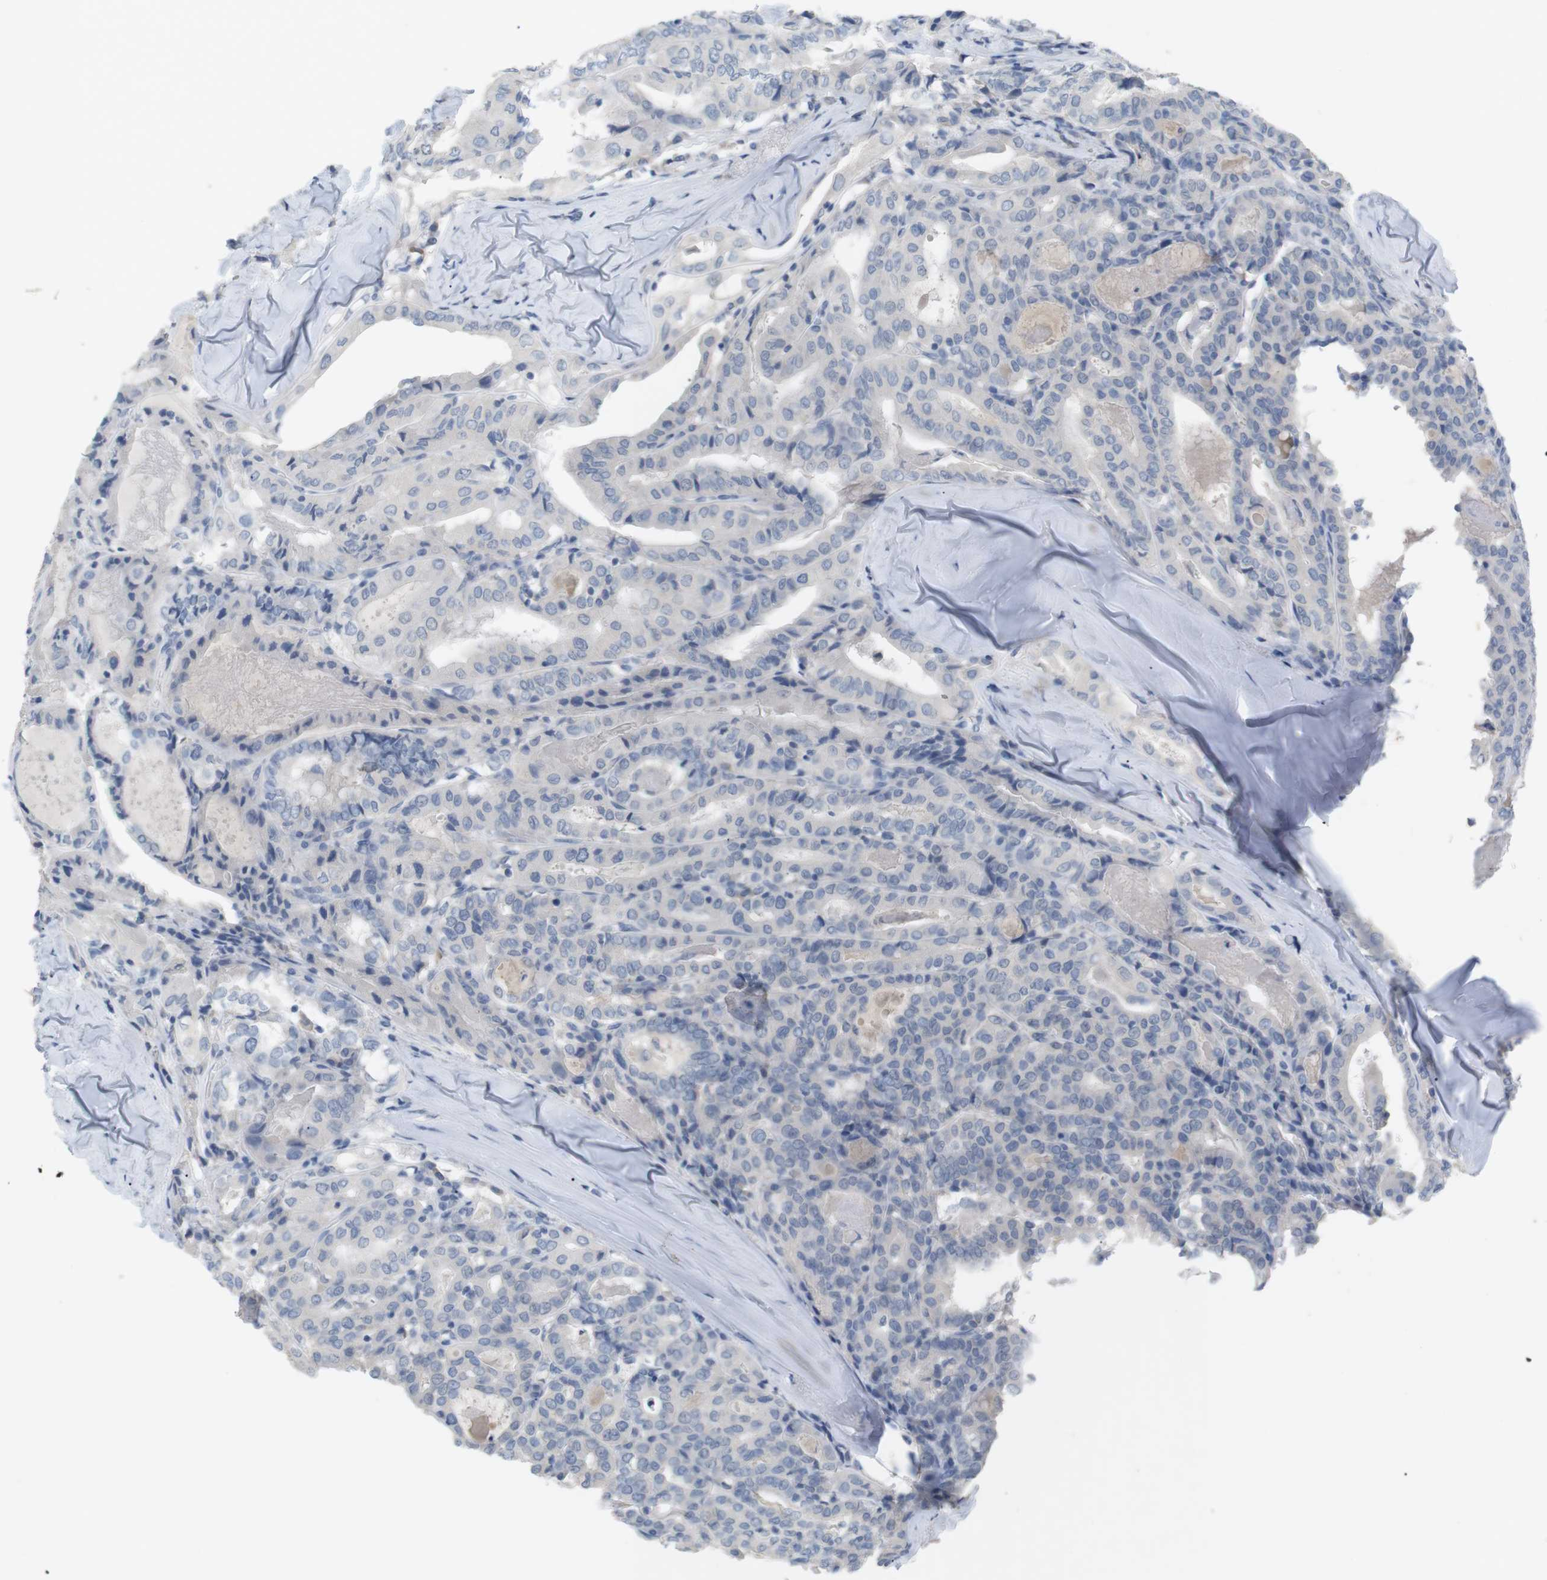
{"staining": {"intensity": "negative", "quantity": "none", "location": "none"}, "tissue": "thyroid cancer", "cell_type": "Tumor cells", "image_type": "cancer", "snomed": [{"axis": "morphology", "description": "Papillary adenocarcinoma, NOS"}, {"axis": "topography", "description": "Thyroid gland"}], "caption": "Immunohistochemistry image of neoplastic tissue: human thyroid cancer (papillary adenocarcinoma) stained with DAB reveals no significant protein staining in tumor cells. (Immunohistochemistry (ihc), brightfield microscopy, high magnification).", "gene": "HBG2", "patient": {"sex": "female", "age": 42}}